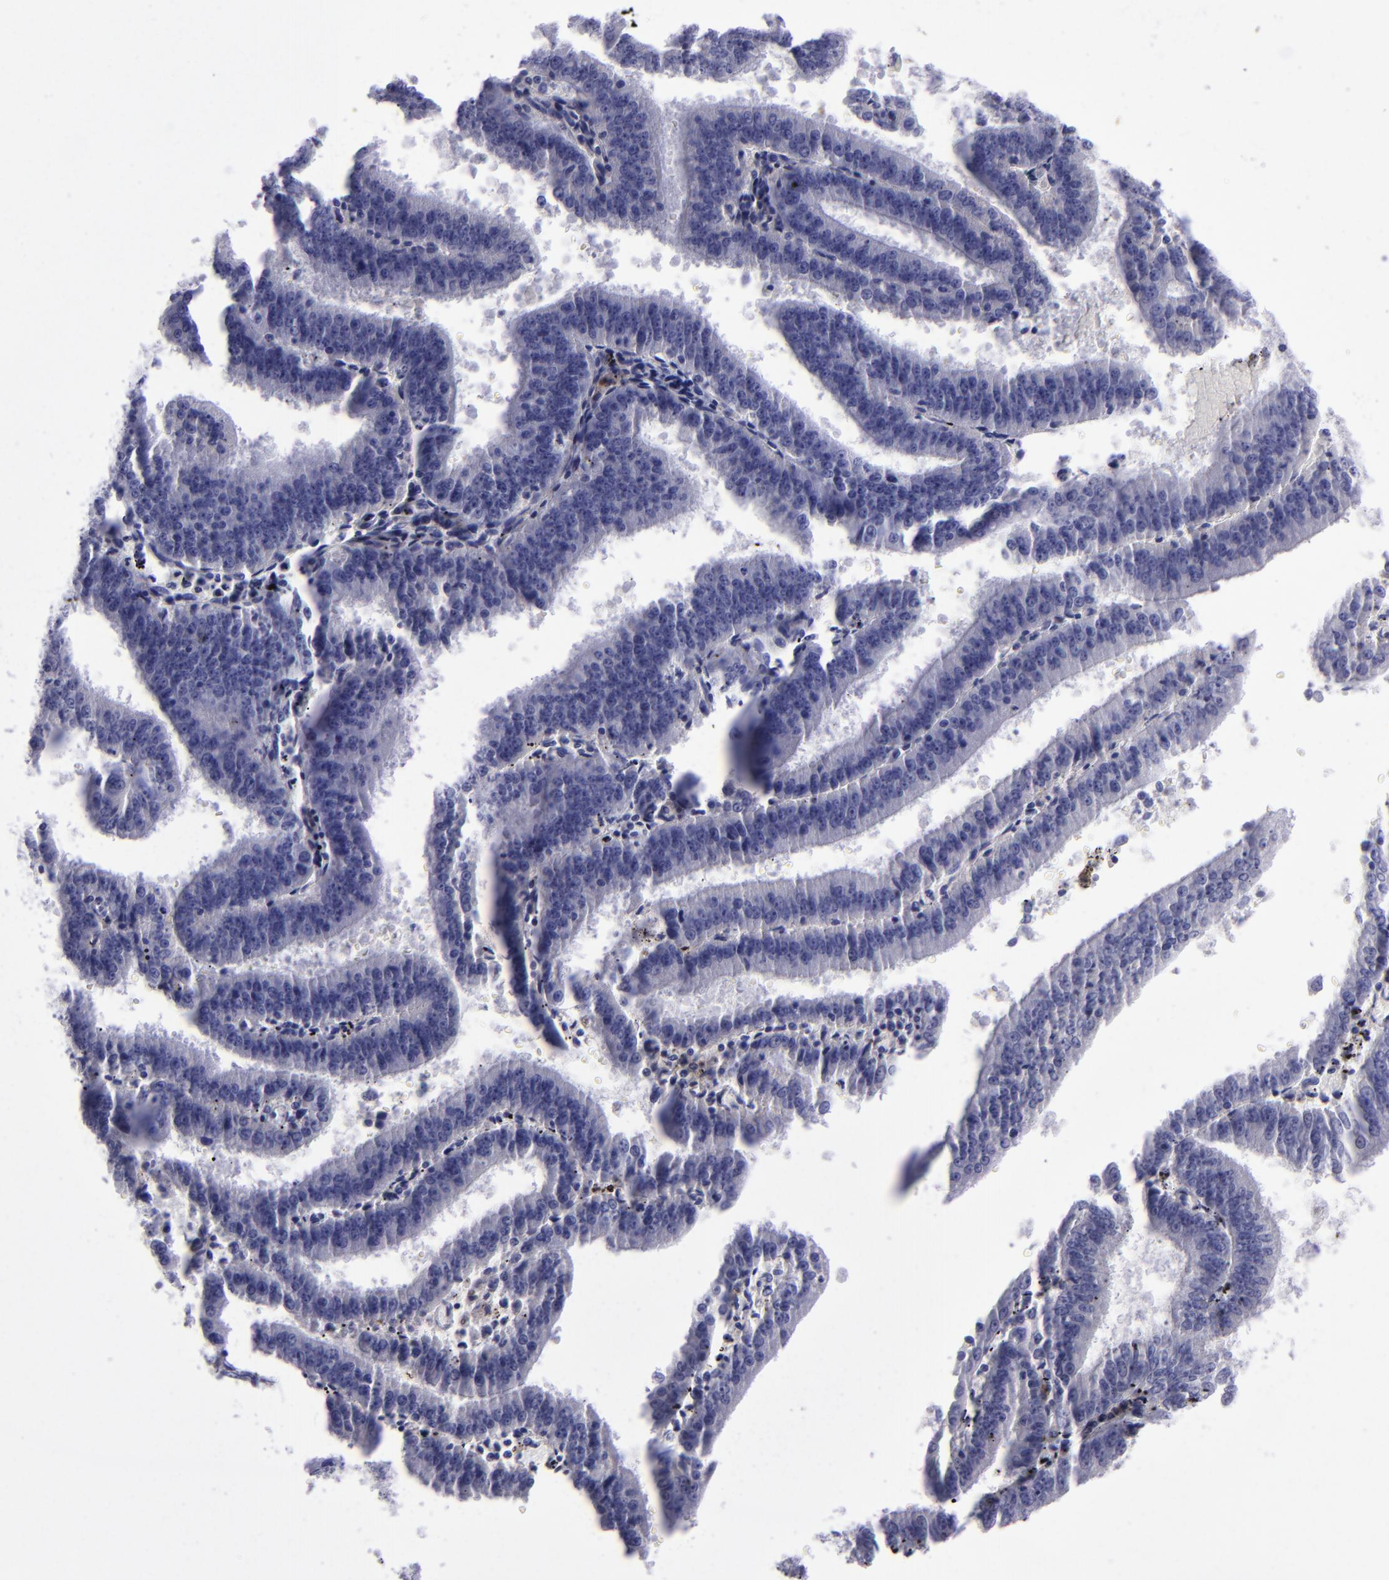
{"staining": {"intensity": "negative", "quantity": "none", "location": "none"}, "tissue": "endometrial cancer", "cell_type": "Tumor cells", "image_type": "cancer", "snomed": [{"axis": "morphology", "description": "Adenocarcinoma, NOS"}, {"axis": "topography", "description": "Endometrium"}], "caption": "Immunohistochemistry photomicrograph of endometrial cancer stained for a protein (brown), which exhibits no positivity in tumor cells.", "gene": "TYRP1", "patient": {"sex": "female", "age": 66}}